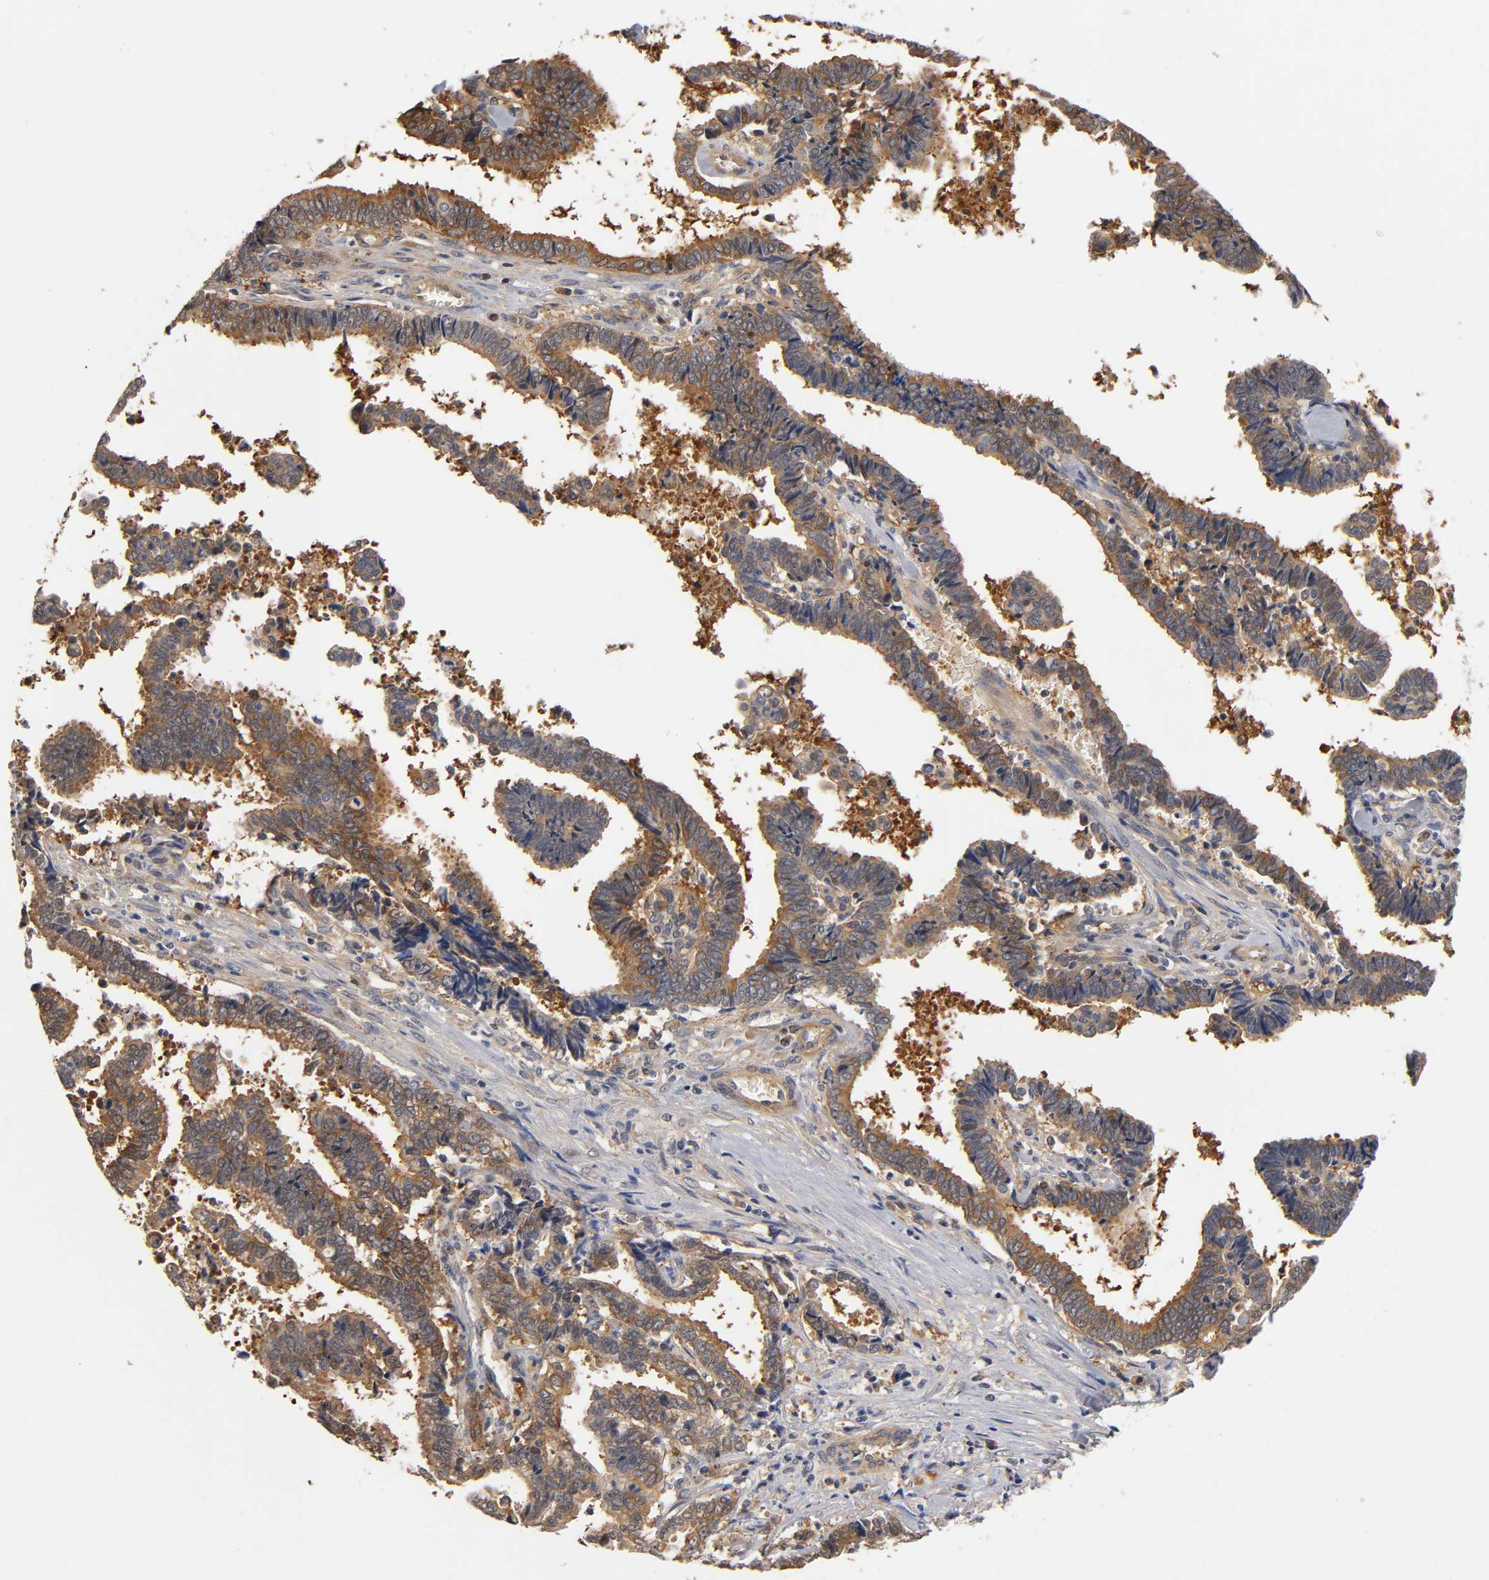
{"staining": {"intensity": "weak", "quantity": ">75%", "location": "cytoplasmic/membranous"}, "tissue": "liver cancer", "cell_type": "Tumor cells", "image_type": "cancer", "snomed": [{"axis": "morphology", "description": "Cholangiocarcinoma"}, {"axis": "topography", "description": "Liver"}], "caption": "Cholangiocarcinoma (liver) stained for a protein demonstrates weak cytoplasmic/membranous positivity in tumor cells. (brown staining indicates protein expression, while blue staining denotes nuclei).", "gene": "PDE5A", "patient": {"sex": "male", "age": 57}}